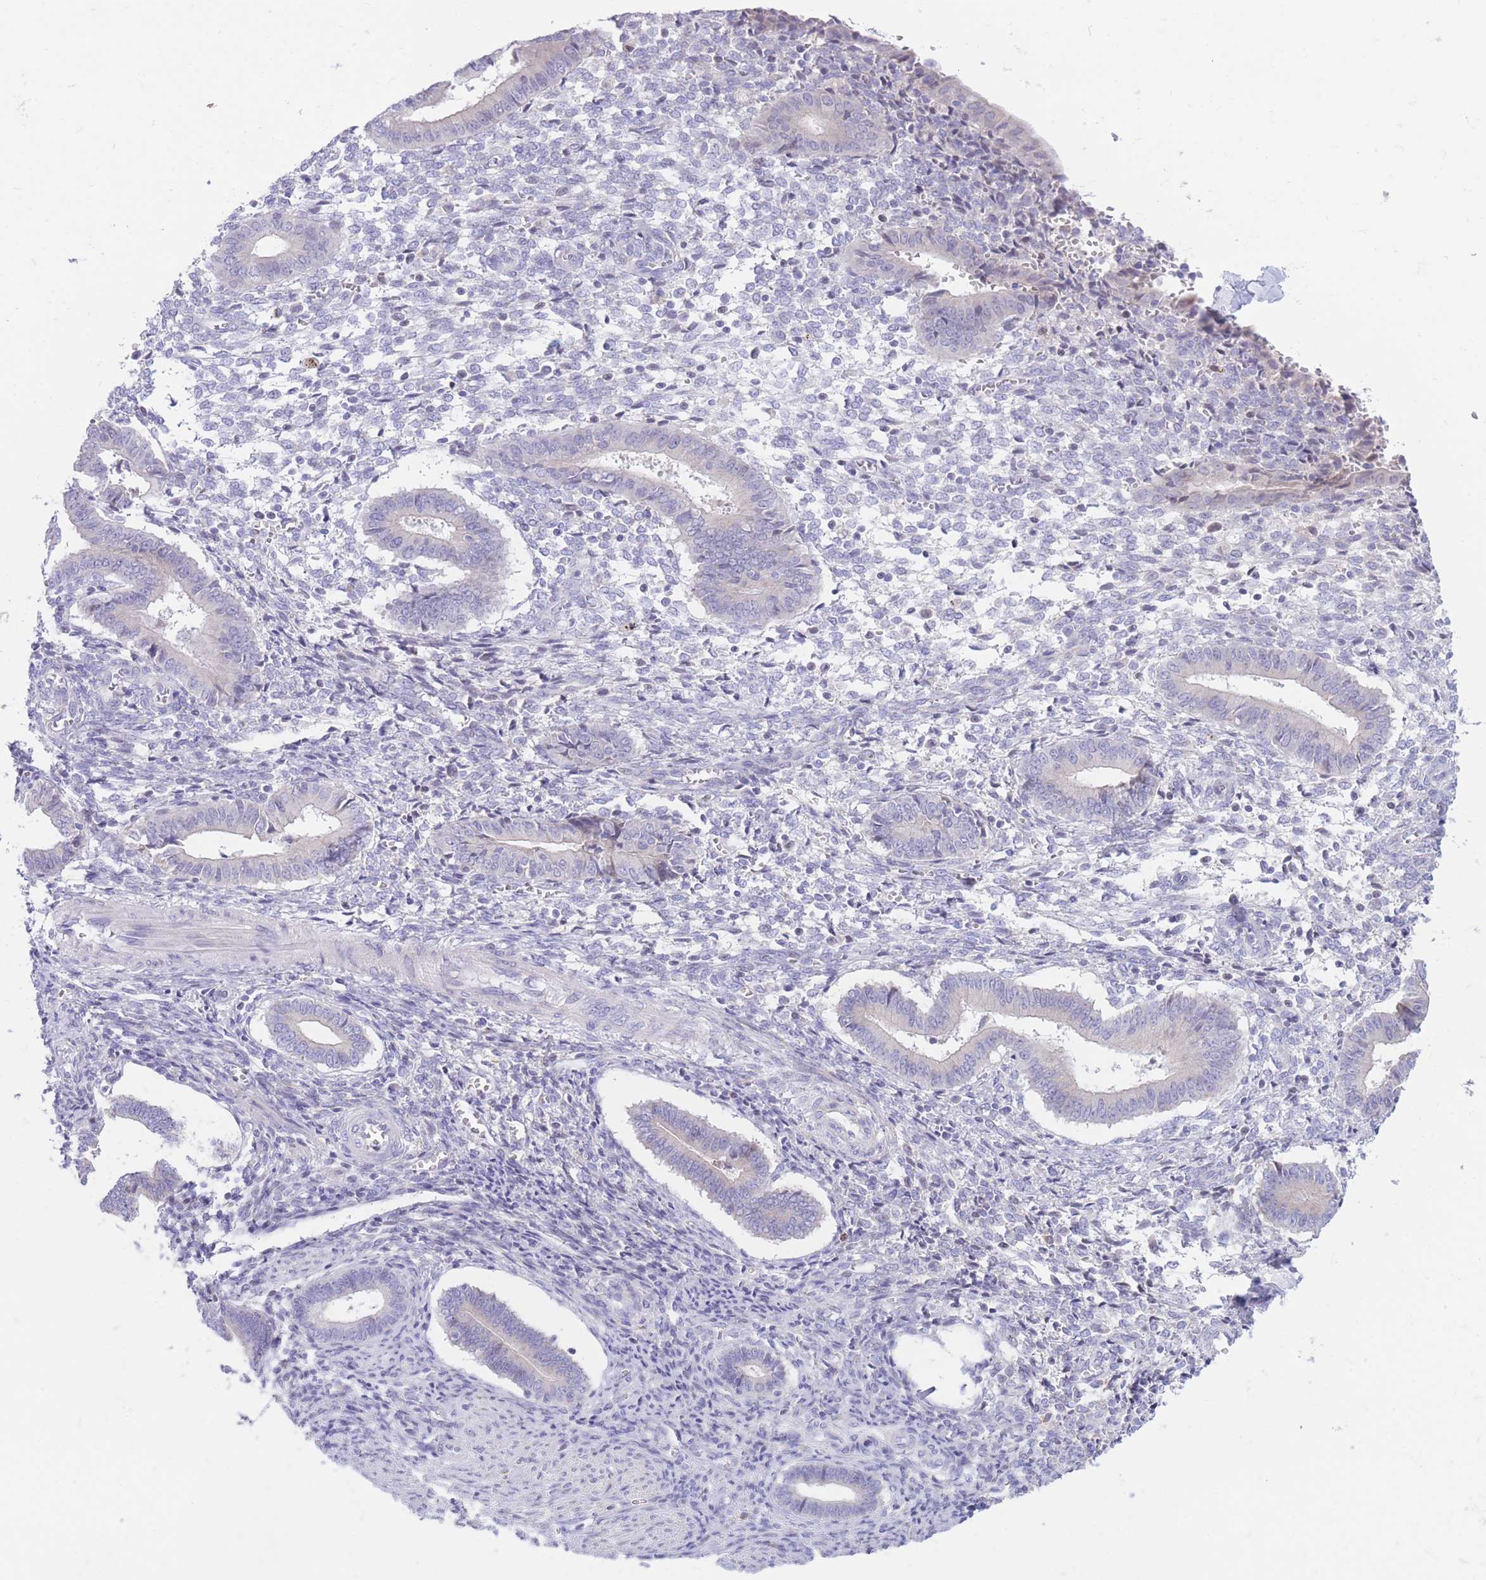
{"staining": {"intensity": "negative", "quantity": "none", "location": "none"}, "tissue": "endometrium", "cell_type": "Cells in endometrial stroma", "image_type": "normal", "snomed": [{"axis": "morphology", "description": "Normal tissue, NOS"}, {"axis": "topography", "description": "Other"}, {"axis": "topography", "description": "Endometrium"}], "caption": "This is a histopathology image of immunohistochemistry (IHC) staining of benign endometrium, which shows no expression in cells in endometrial stroma.", "gene": "RPL39L", "patient": {"sex": "female", "age": 44}}